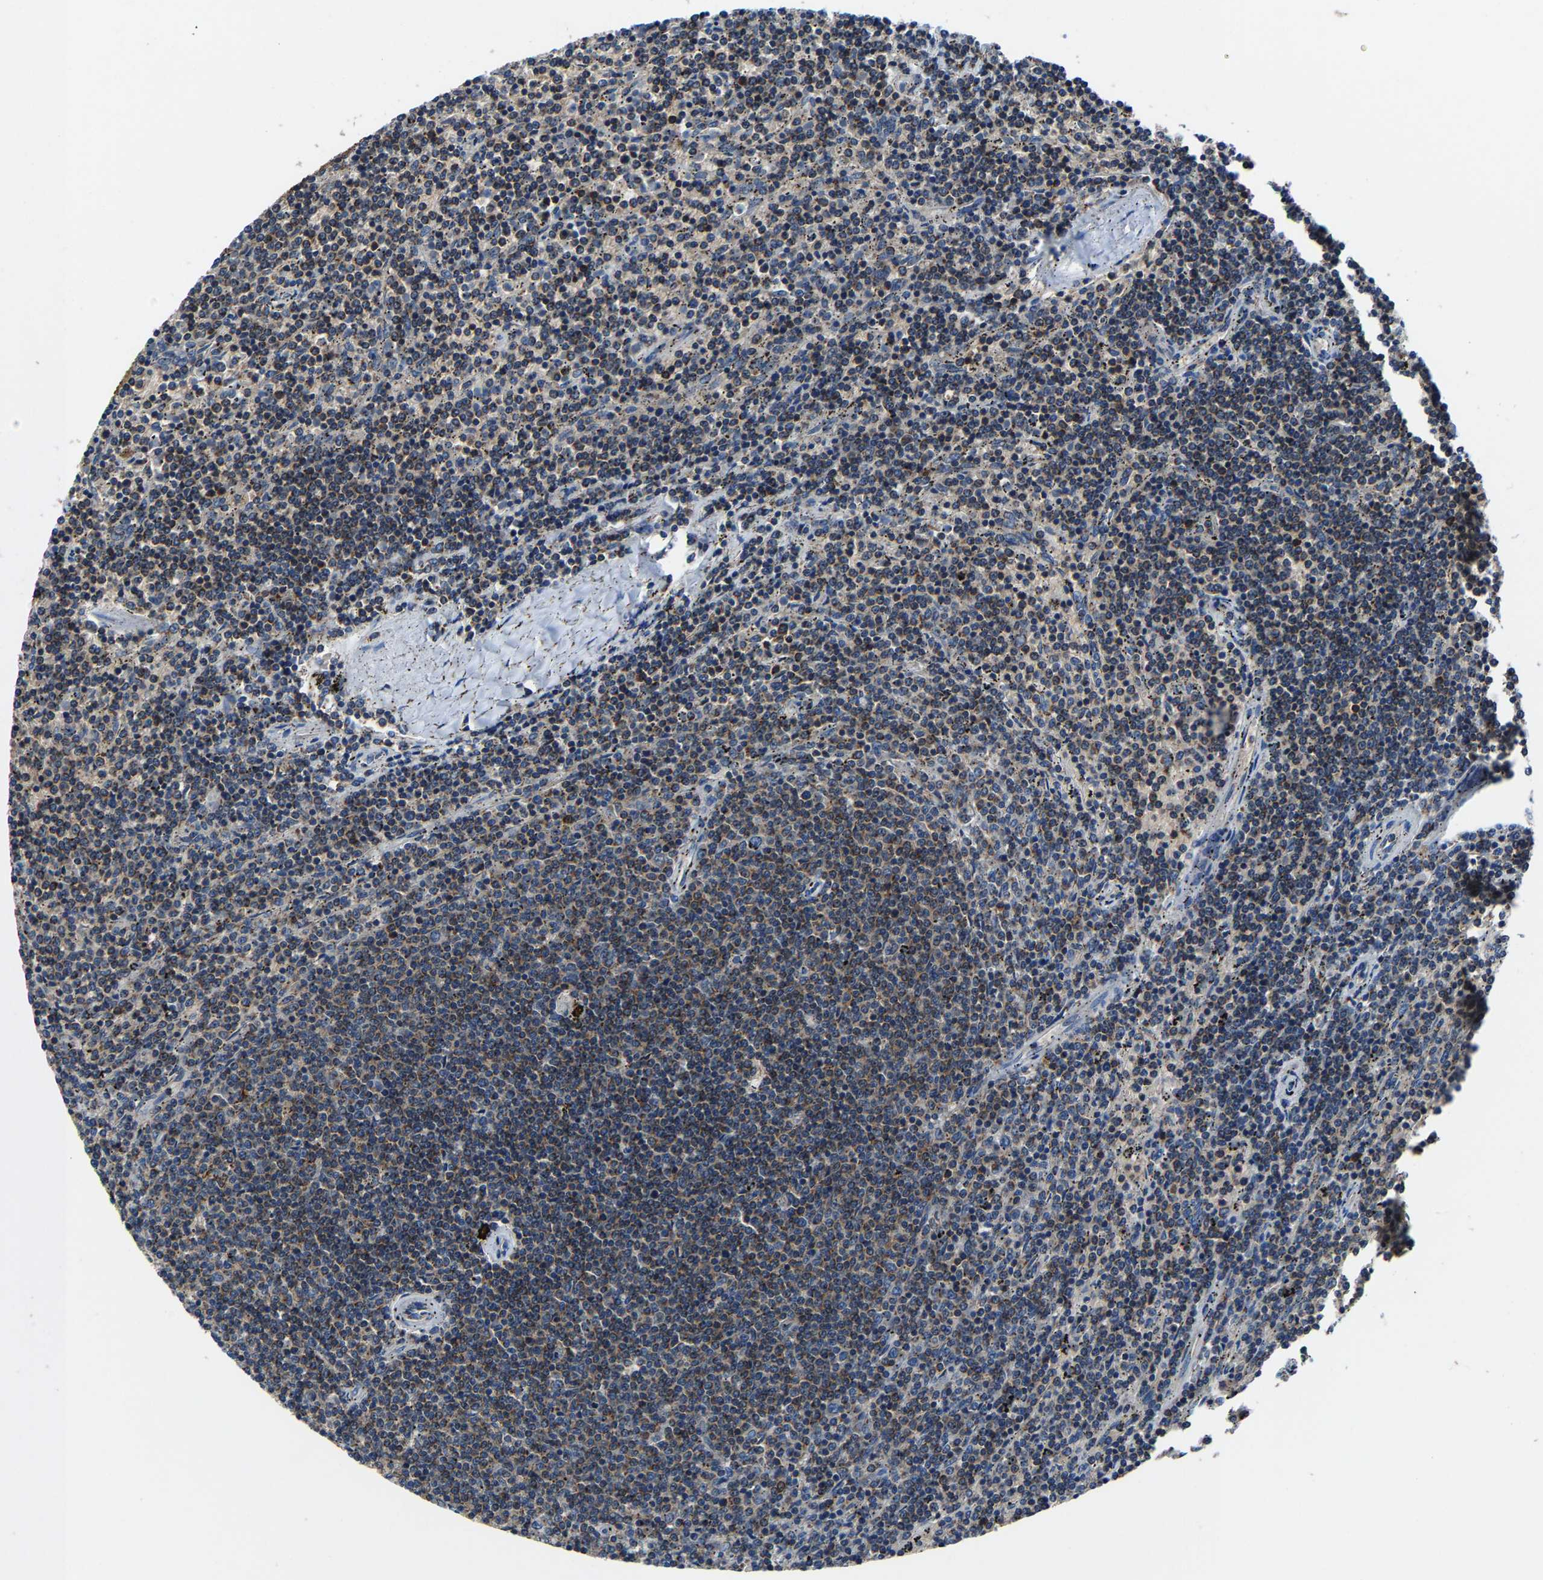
{"staining": {"intensity": "moderate", "quantity": "<25%", "location": "cytoplasmic/membranous"}, "tissue": "lymphoma", "cell_type": "Tumor cells", "image_type": "cancer", "snomed": [{"axis": "morphology", "description": "Malignant lymphoma, non-Hodgkin's type, Low grade"}, {"axis": "topography", "description": "Spleen"}], "caption": "A photomicrograph of lymphoma stained for a protein displays moderate cytoplasmic/membranous brown staining in tumor cells.", "gene": "KIAA1958", "patient": {"sex": "female", "age": 50}}